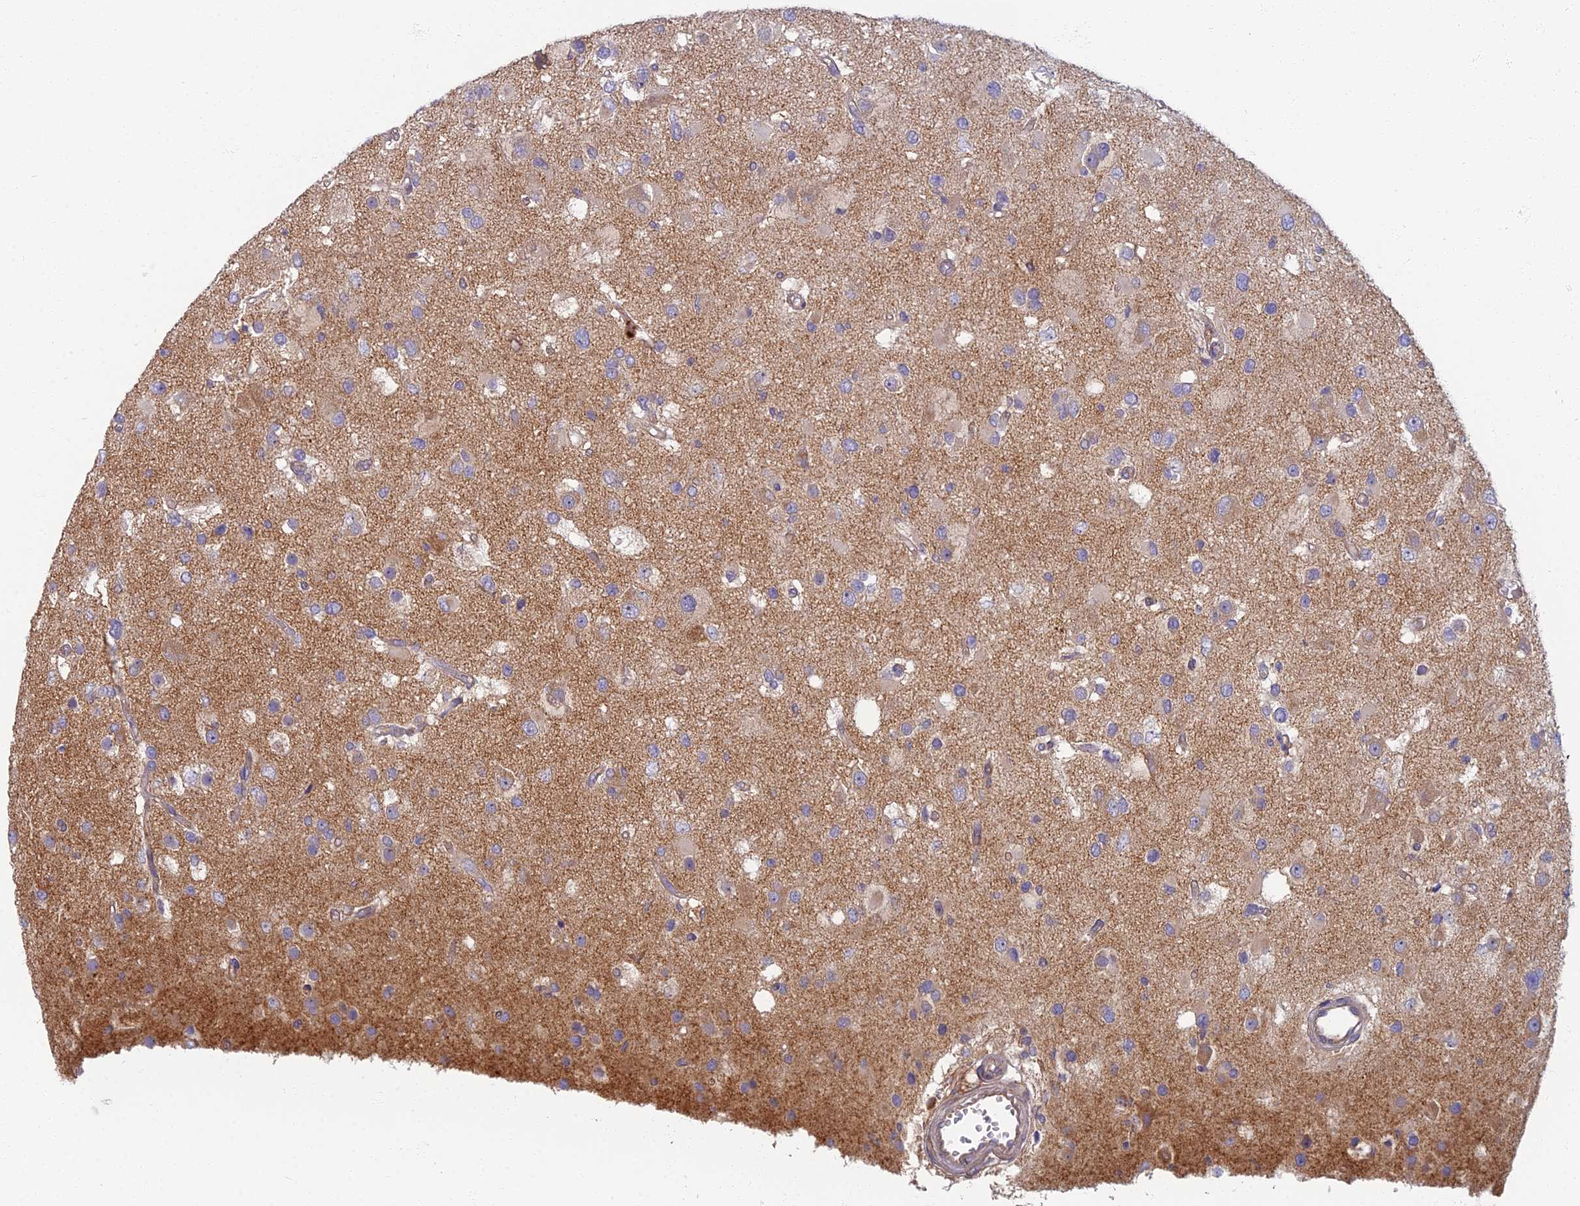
{"staining": {"intensity": "weak", "quantity": "<25%", "location": "cytoplasmic/membranous"}, "tissue": "glioma", "cell_type": "Tumor cells", "image_type": "cancer", "snomed": [{"axis": "morphology", "description": "Glioma, malignant, High grade"}, {"axis": "topography", "description": "Brain"}], "caption": "High magnification brightfield microscopy of malignant high-grade glioma stained with DAB (brown) and counterstained with hematoxylin (blue): tumor cells show no significant staining.", "gene": "PROX2", "patient": {"sex": "male", "age": 53}}